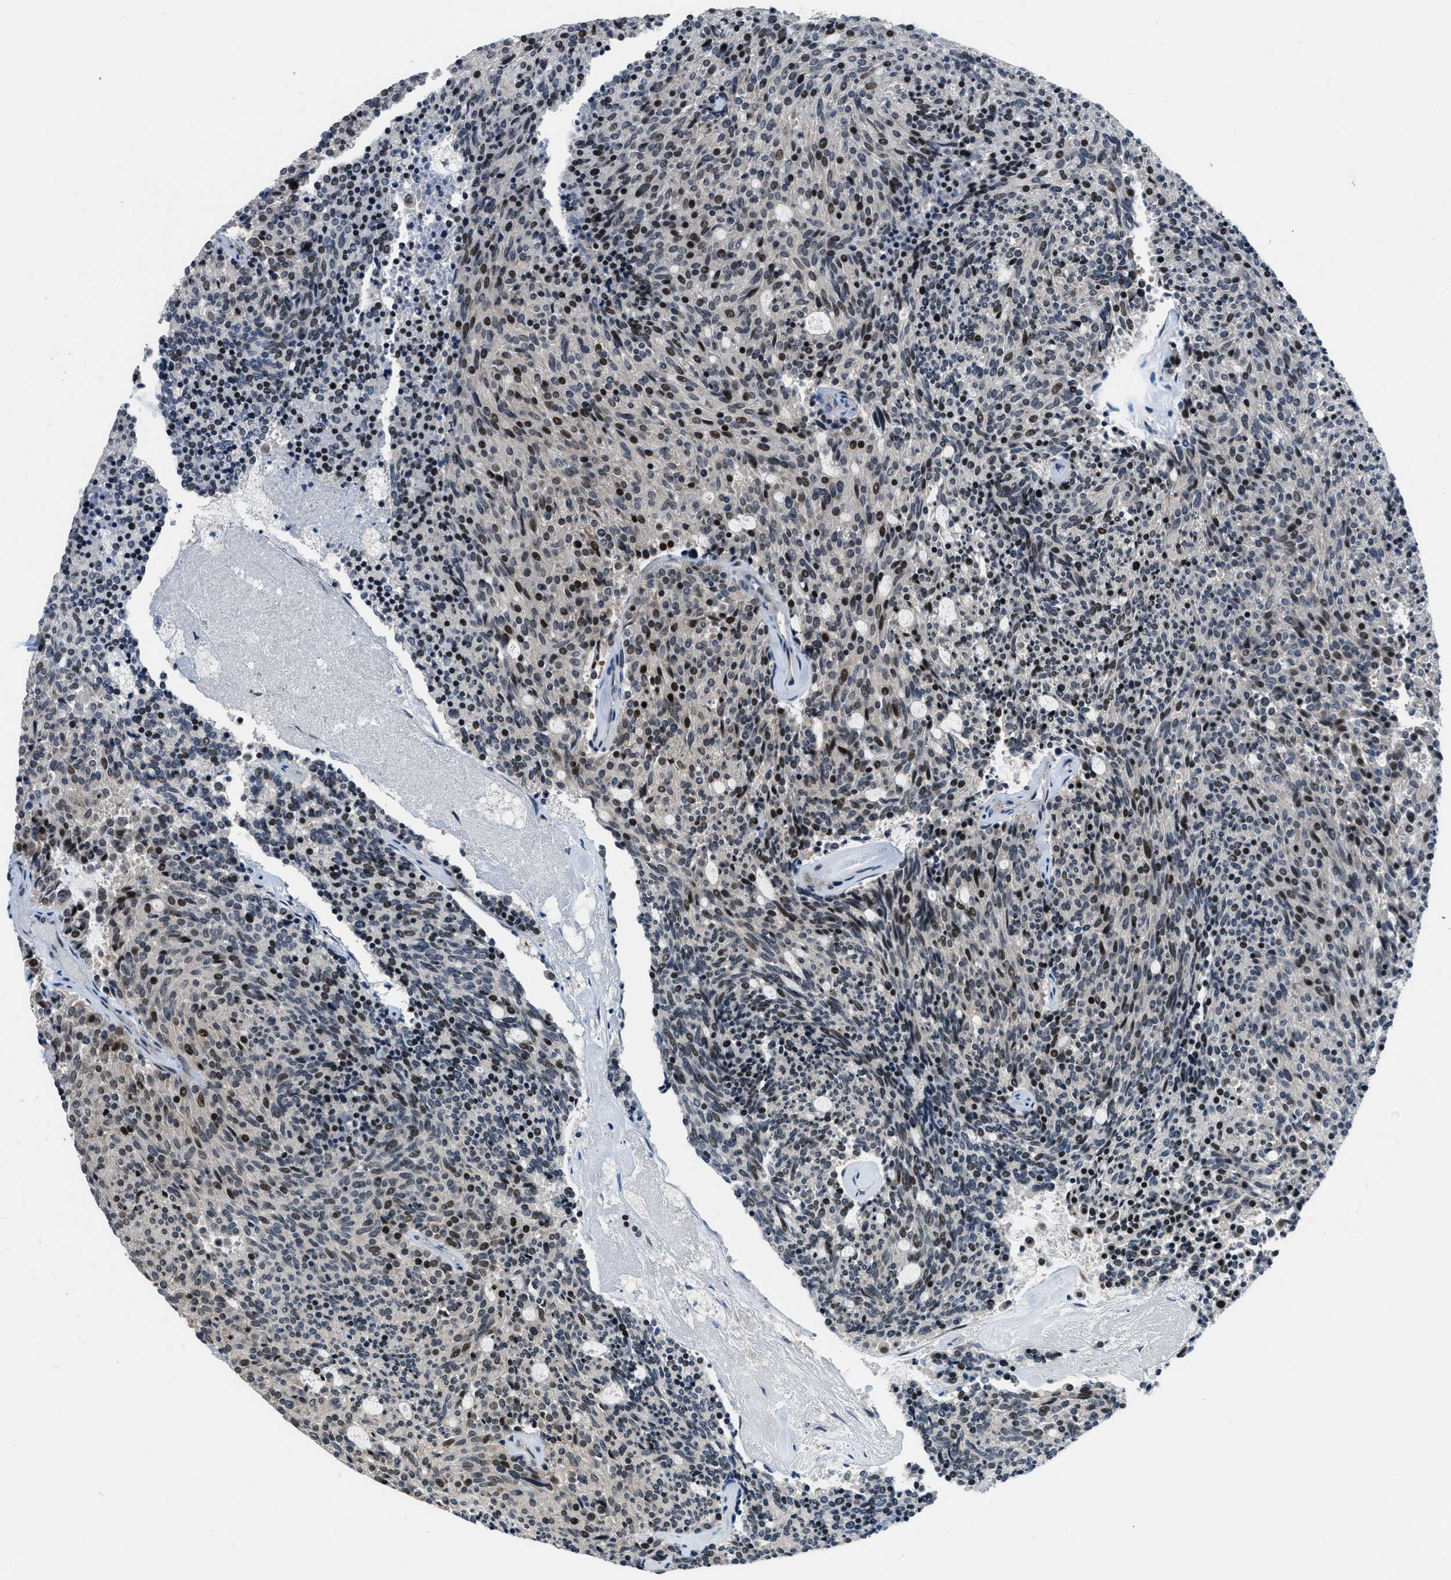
{"staining": {"intensity": "strong", "quantity": "25%-75%", "location": "nuclear"}, "tissue": "carcinoid", "cell_type": "Tumor cells", "image_type": "cancer", "snomed": [{"axis": "morphology", "description": "Carcinoid, malignant, NOS"}, {"axis": "topography", "description": "Pancreas"}], "caption": "Immunohistochemistry photomicrograph of neoplastic tissue: carcinoid stained using IHC reveals high levels of strong protein expression localized specifically in the nuclear of tumor cells, appearing as a nuclear brown color.", "gene": "SETD5", "patient": {"sex": "female", "age": 54}}